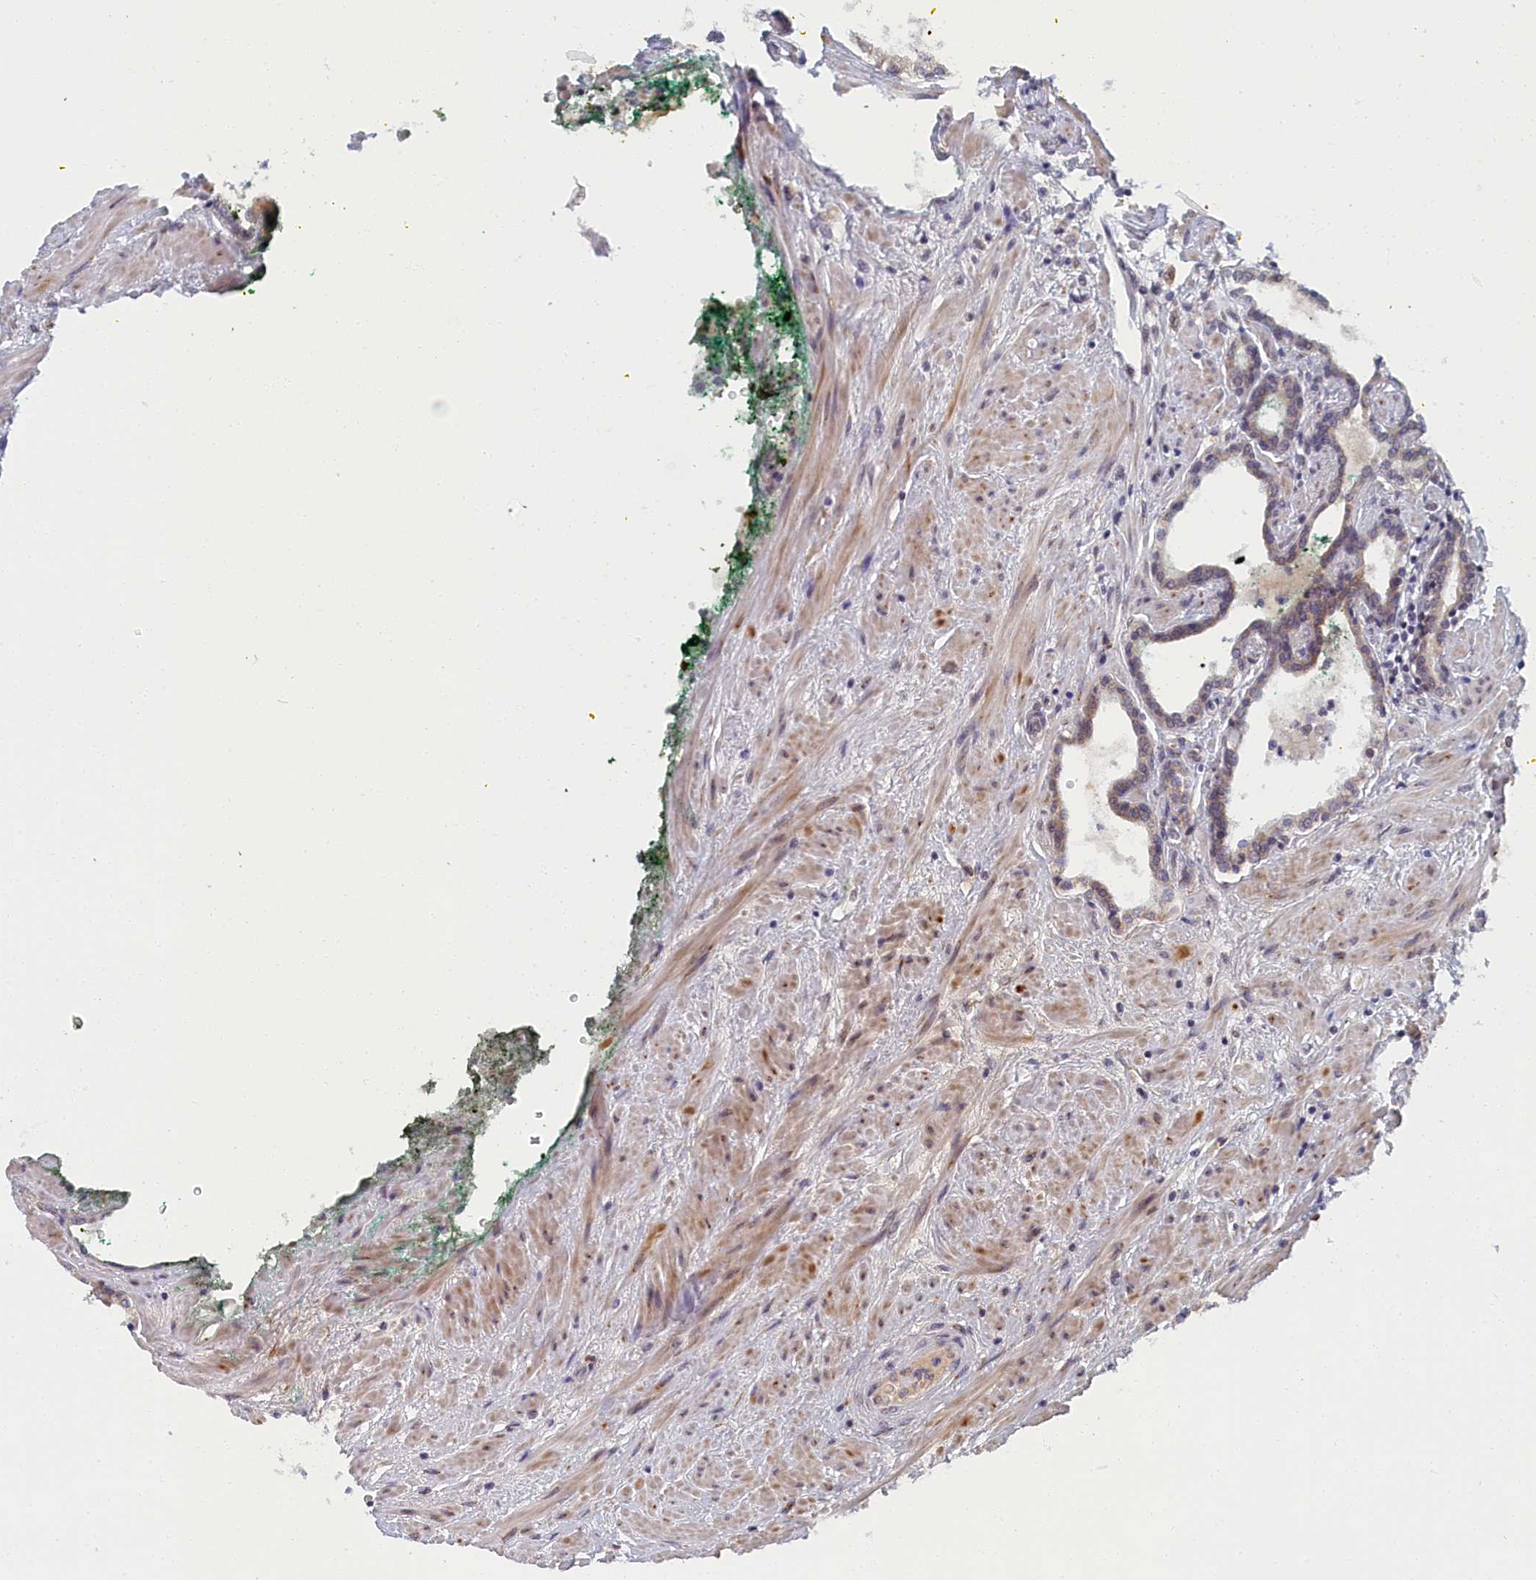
{"staining": {"intensity": "weak", "quantity": "25%-75%", "location": "cytoplasmic/membranous"}, "tissue": "prostate cancer", "cell_type": "Tumor cells", "image_type": "cancer", "snomed": [{"axis": "morphology", "description": "Adenocarcinoma, High grade"}, {"axis": "topography", "description": "Prostate"}], "caption": "Immunohistochemistry (DAB) staining of prostate adenocarcinoma (high-grade) demonstrates weak cytoplasmic/membranous protein positivity in about 25%-75% of tumor cells.", "gene": "DNAJC17", "patient": {"sex": "male", "age": 58}}